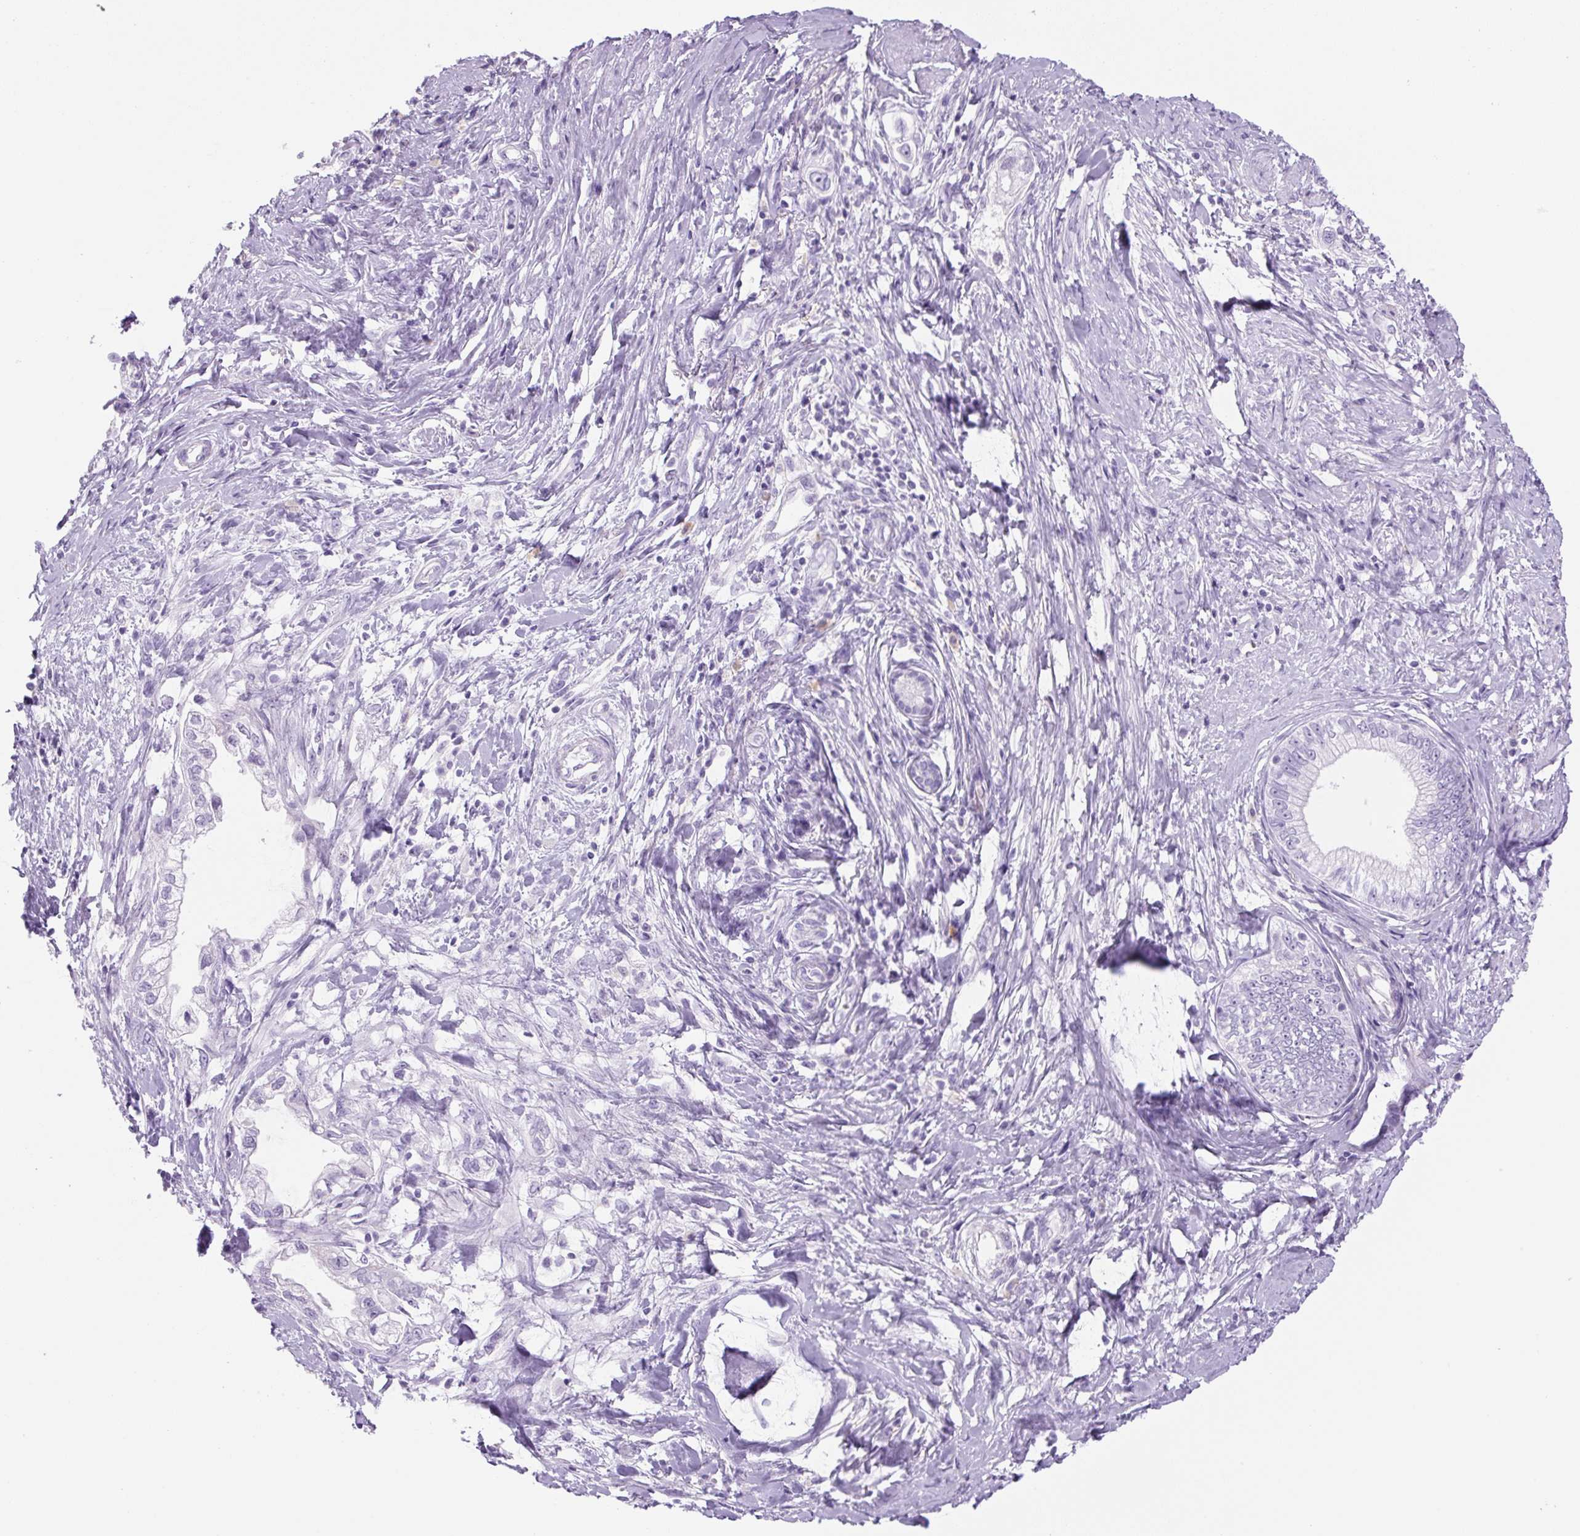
{"staining": {"intensity": "moderate", "quantity": "<25%", "location": "cytoplasmic/membranous"}, "tissue": "pancreatic cancer", "cell_type": "Tumor cells", "image_type": "cancer", "snomed": [{"axis": "morphology", "description": "Adenocarcinoma, NOS"}, {"axis": "topography", "description": "Pancreas"}], "caption": "IHC staining of adenocarcinoma (pancreatic), which displays low levels of moderate cytoplasmic/membranous expression in approximately <25% of tumor cells indicating moderate cytoplasmic/membranous protein staining. The staining was performed using DAB (brown) for protein detection and nuclei were counterstained in hematoxylin (blue).", "gene": "PRRT1", "patient": {"sex": "male", "age": 70}}